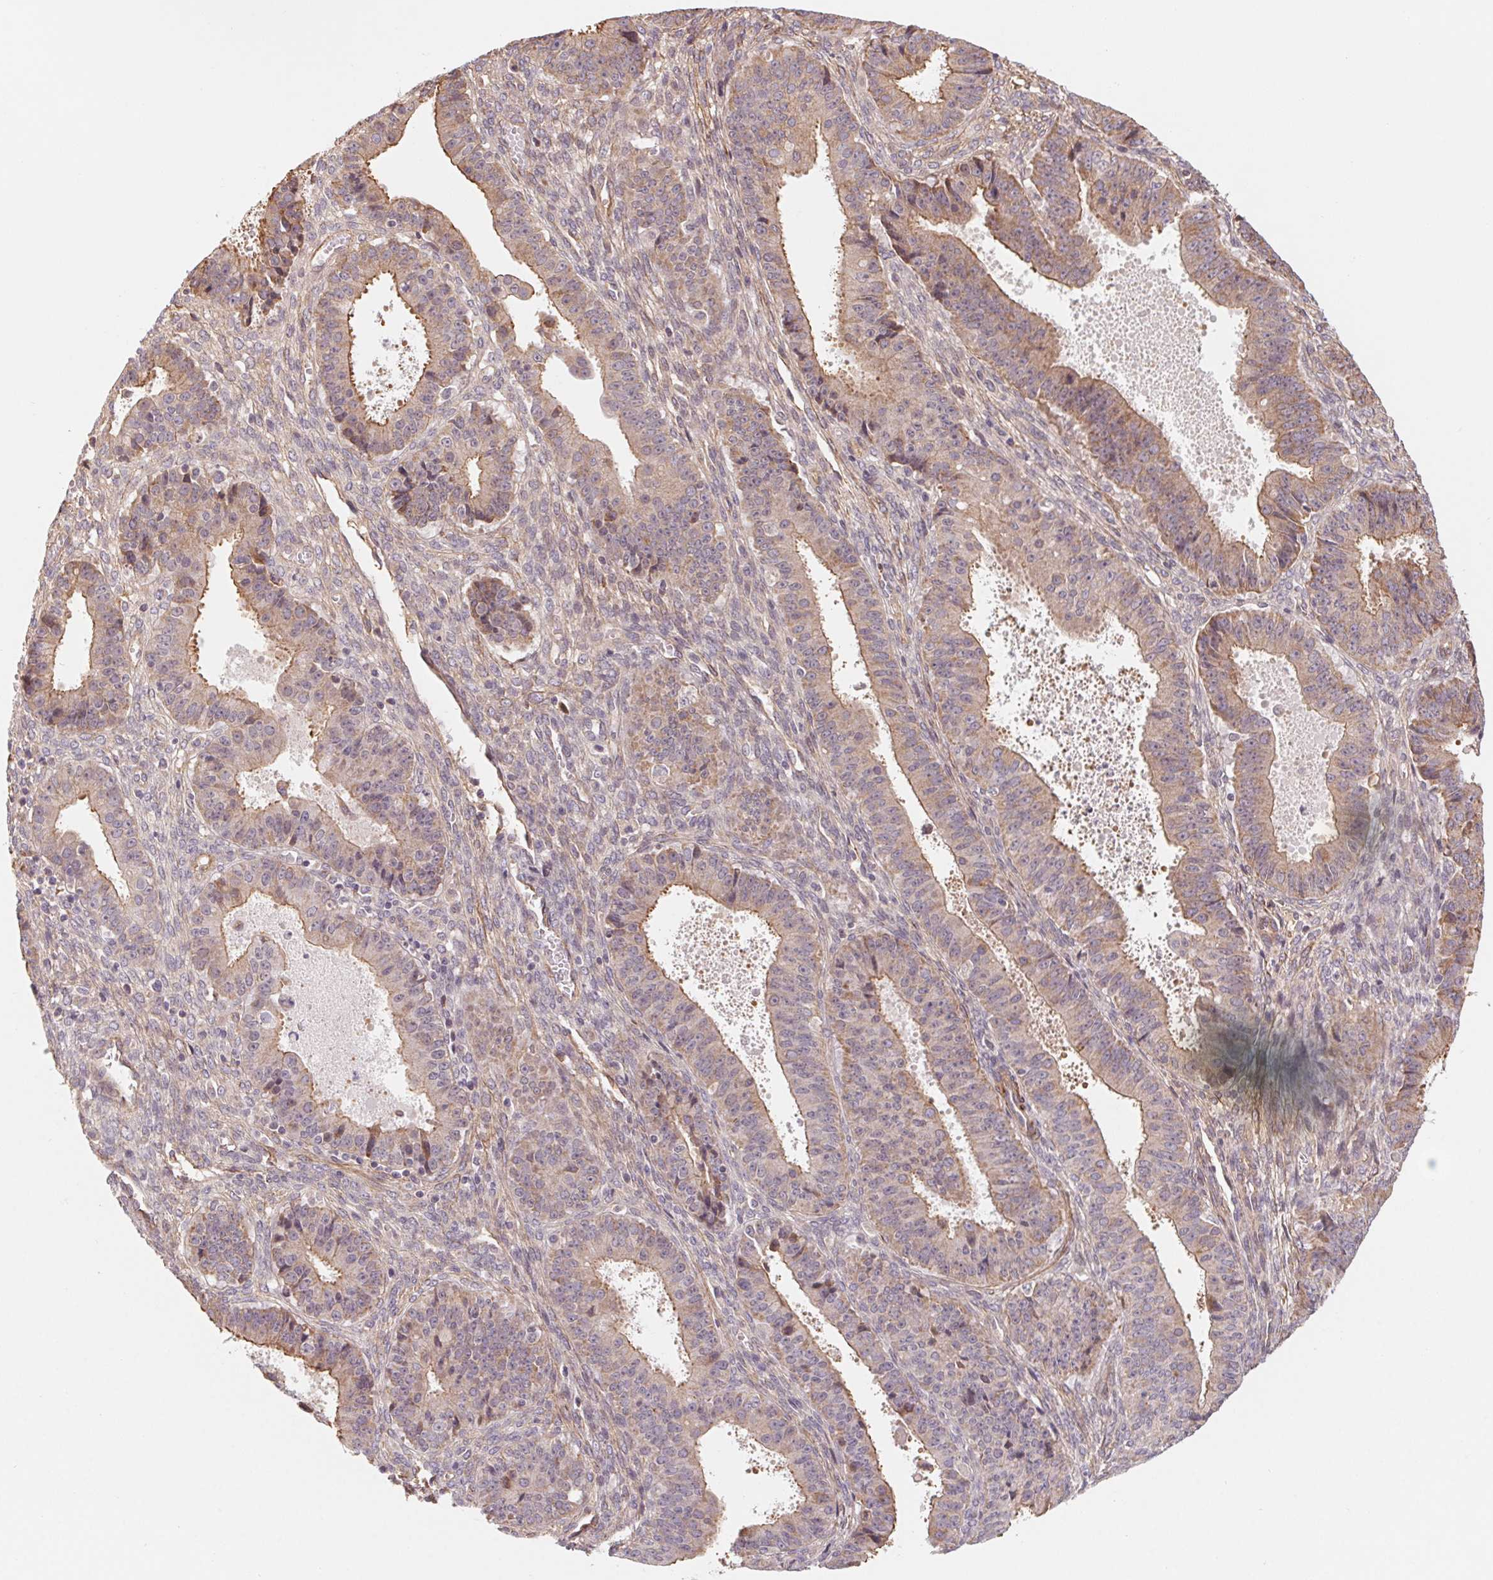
{"staining": {"intensity": "weak", "quantity": ">75%", "location": "cytoplasmic/membranous"}, "tissue": "ovarian cancer", "cell_type": "Tumor cells", "image_type": "cancer", "snomed": [{"axis": "morphology", "description": "Carcinoma, endometroid"}, {"axis": "topography", "description": "Ovary"}], "caption": "Weak cytoplasmic/membranous protein expression is seen in about >75% of tumor cells in ovarian cancer. The staining is performed using DAB brown chromogen to label protein expression. The nuclei are counter-stained blue using hematoxylin.", "gene": "CCDC112", "patient": {"sex": "female", "age": 42}}